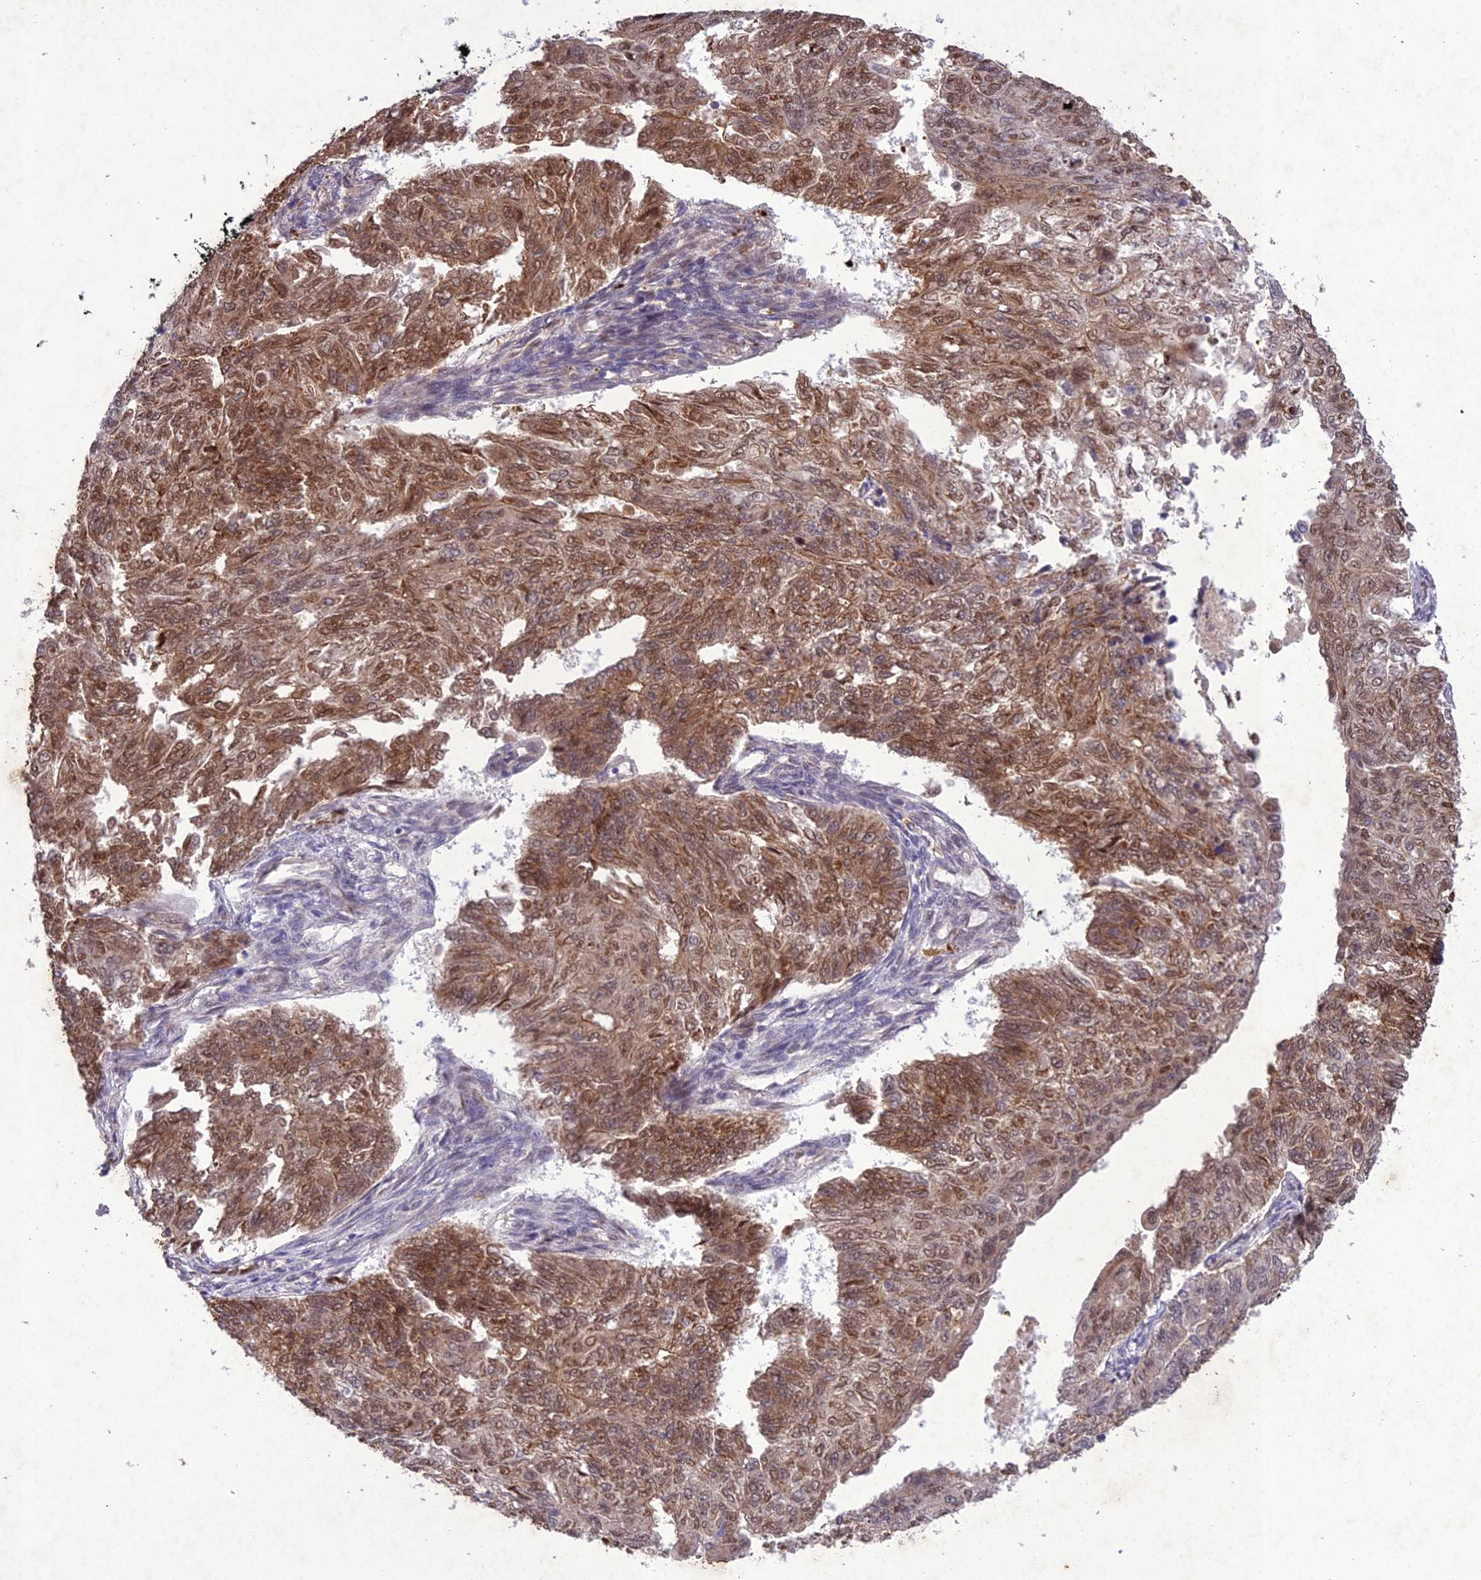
{"staining": {"intensity": "moderate", "quantity": ">75%", "location": "cytoplasmic/membranous,nuclear"}, "tissue": "endometrial cancer", "cell_type": "Tumor cells", "image_type": "cancer", "snomed": [{"axis": "morphology", "description": "Adenocarcinoma, NOS"}, {"axis": "topography", "description": "Endometrium"}], "caption": "Immunohistochemistry (IHC) of human endometrial adenocarcinoma shows medium levels of moderate cytoplasmic/membranous and nuclear staining in about >75% of tumor cells. (DAB IHC, brown staining for protein, blue staining for nuclei).", "gene": "ANKRD52", "patient": {"sex": "female", "age": 32}}